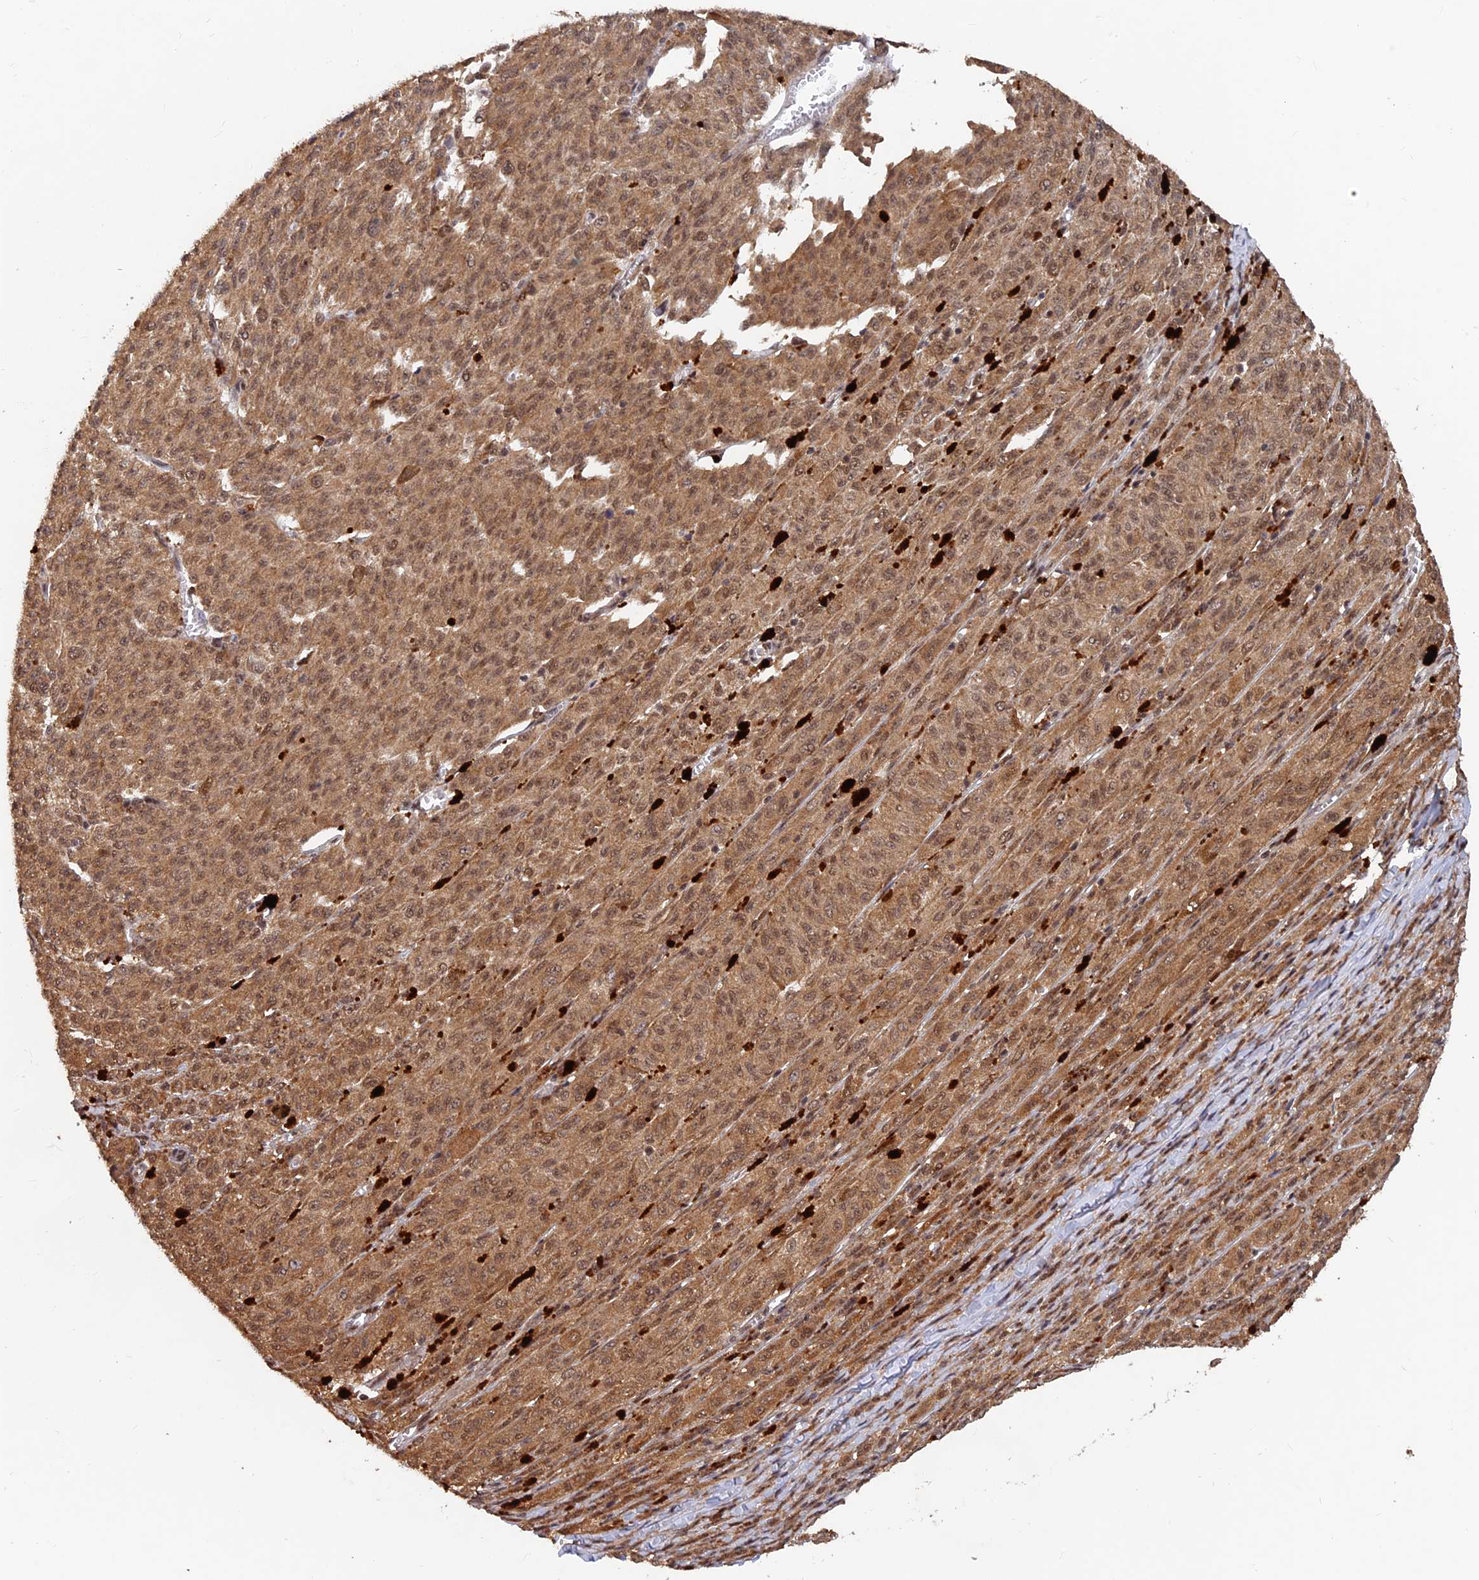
{"staining": {"intensity": "moderate", "quantity": ">75%", "location": "cytoplasmic/membranous,nuclear"}, "tissue": "melanoma", "cell_type": "Tumor cells", "image_type": "cancer", "snomed": [{"axis": "morphology", "description": "Malignant melanoma, NOS"}, {"axis": "topography", "description": "Skin"}], "caption": "Immunohistochemistry (IHC) staining of malignant melanoma, which displays medium levels of moderate cytoplasmic/membranous and nuclear expression in approximately >75% of tumor cells indicating moderate cytoplasmic/membranous and nuclear protein positivity. The staining was performed using DAB (3,3'-diaminobenzidine) (brown) for protein detection and nuclei were counterstained in hematoxylin (blue).", "gene": "FAM53C", "patient": {"sex": "female", "age": 52}}